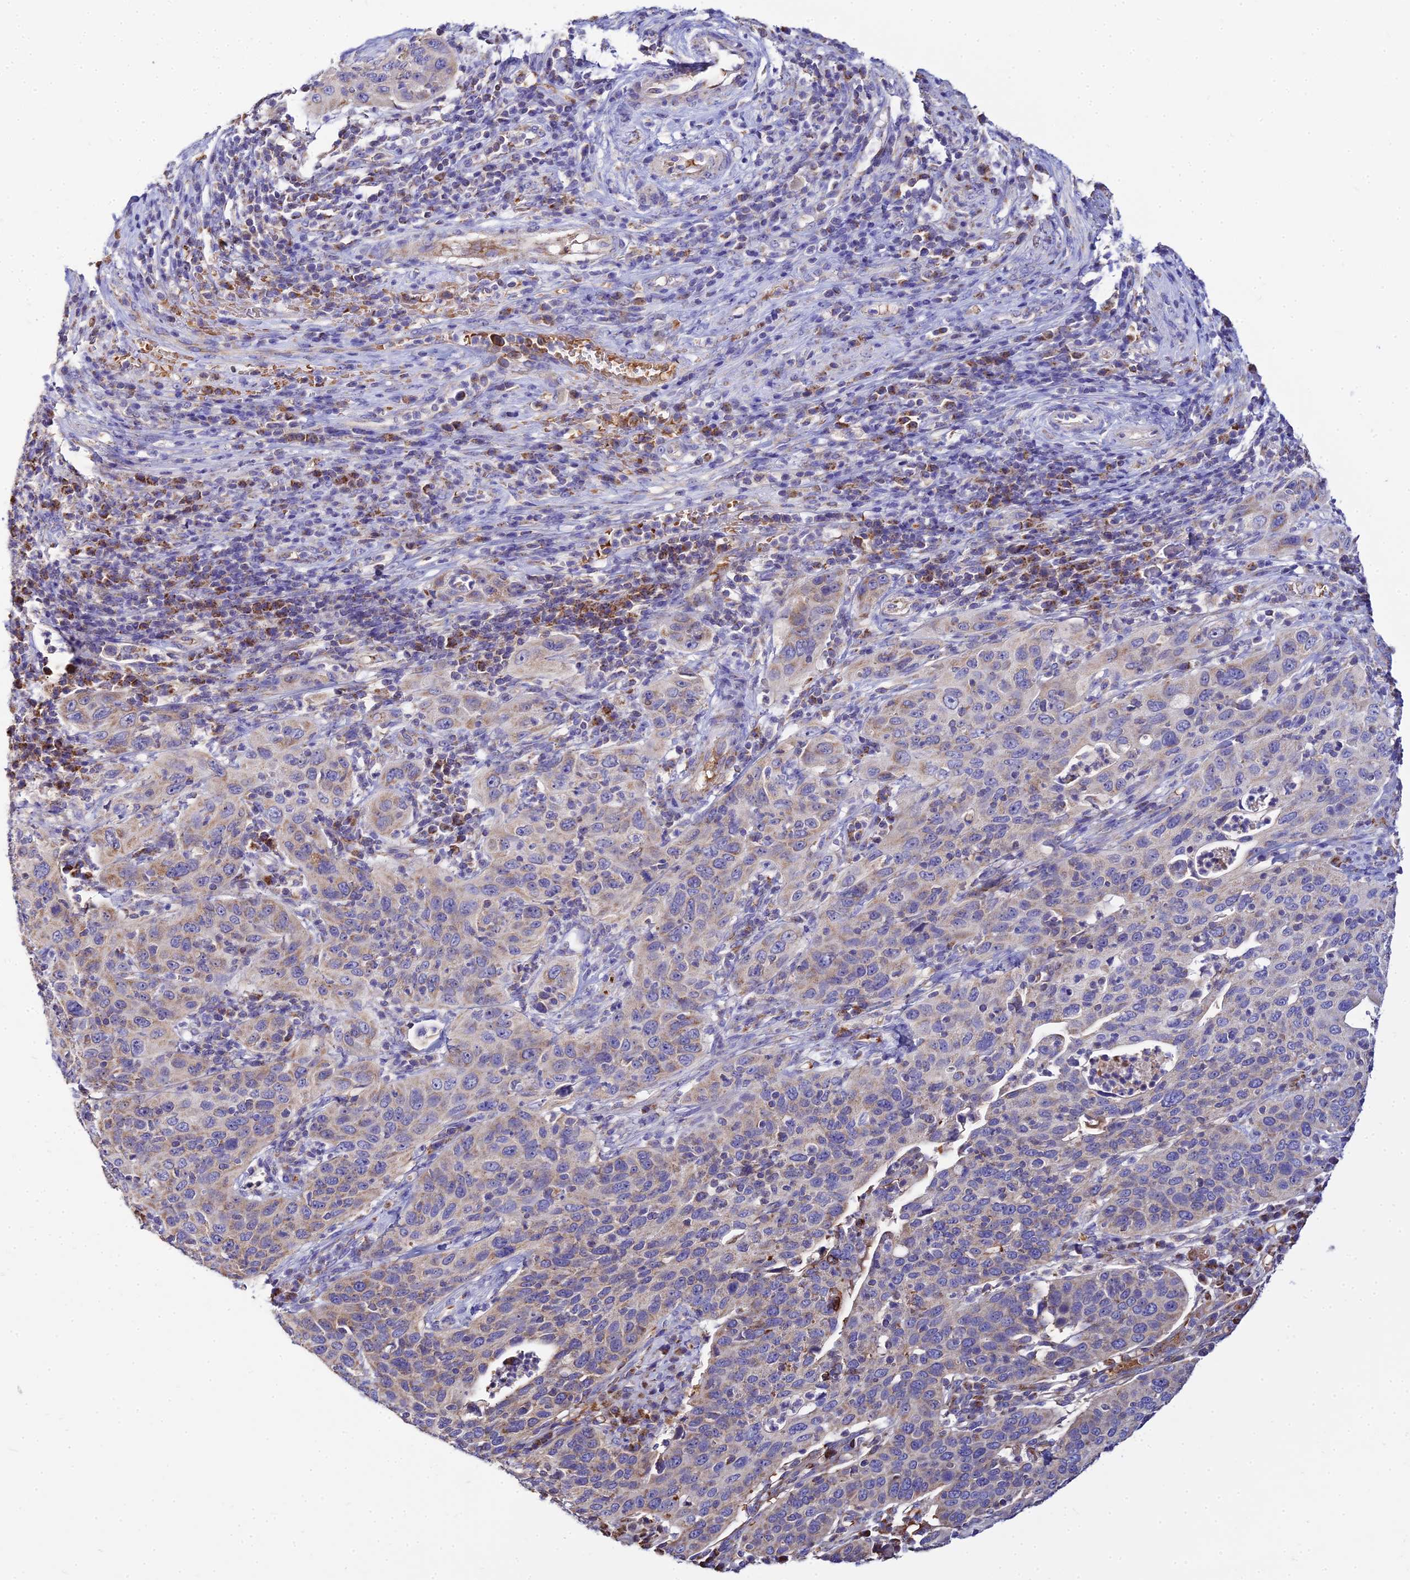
{"staining": {"intensity": "weak", "quantity": "<25%", "location": "cytoplasmic/membranous"}, "tissue": "cervical cancer", "cell_type": "Tumor cells", "image_type": "cancer", "snomed": [{"axis": "morphology", "description": "Squamous cell carcinoma, NOS"}, {"axis": "topography", "description": "Cervix"}], "caption": "This is an IHC photomicrograph of cervical squamous cell carcinoma. There is no positivity in tumor cells.", "gene": "TYW5", "patient": {"sex": "female", "age": 36}}